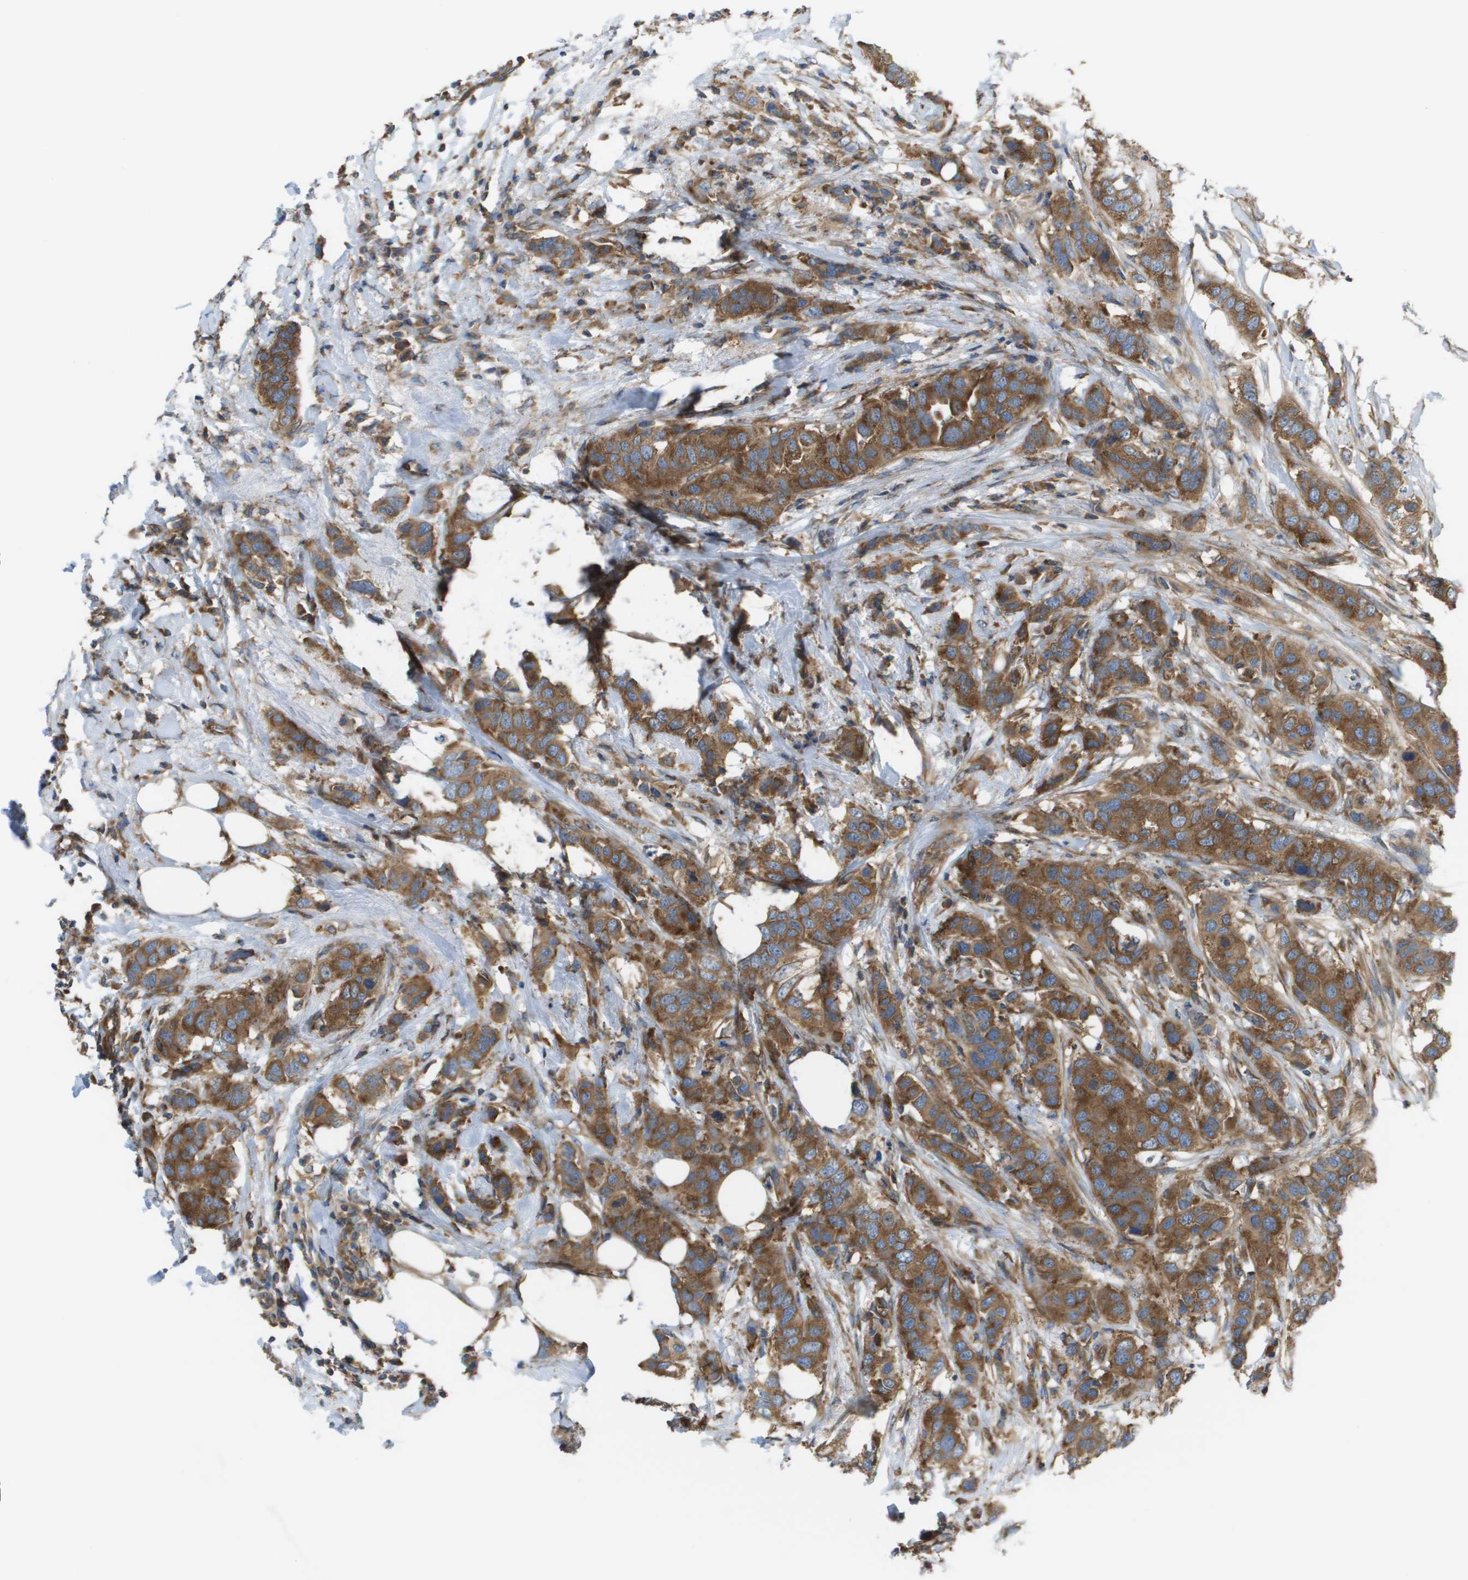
{"staining": {"intensity": "moderate", "quantity": ">75%", "location": "cytoplasmic/membranous"}, "tissue": "breast cancer", "cell_type": "Tumor cells", "image_type": "cancer", "snomed": [{"axis": "morphology", "description": "Duct carcinoma"}, {"axis": "topography", "description": "Breast"}], "caption": "A photomicrograph showing moderate cytoplasmic/membranous expression in approximately >75% of tumor cells in breast intraductal carcinoma, as visualized by brown immunohistochemical staining.", "gene": "EIF4G2", "patient": {"sex": "female", "age": 50}}